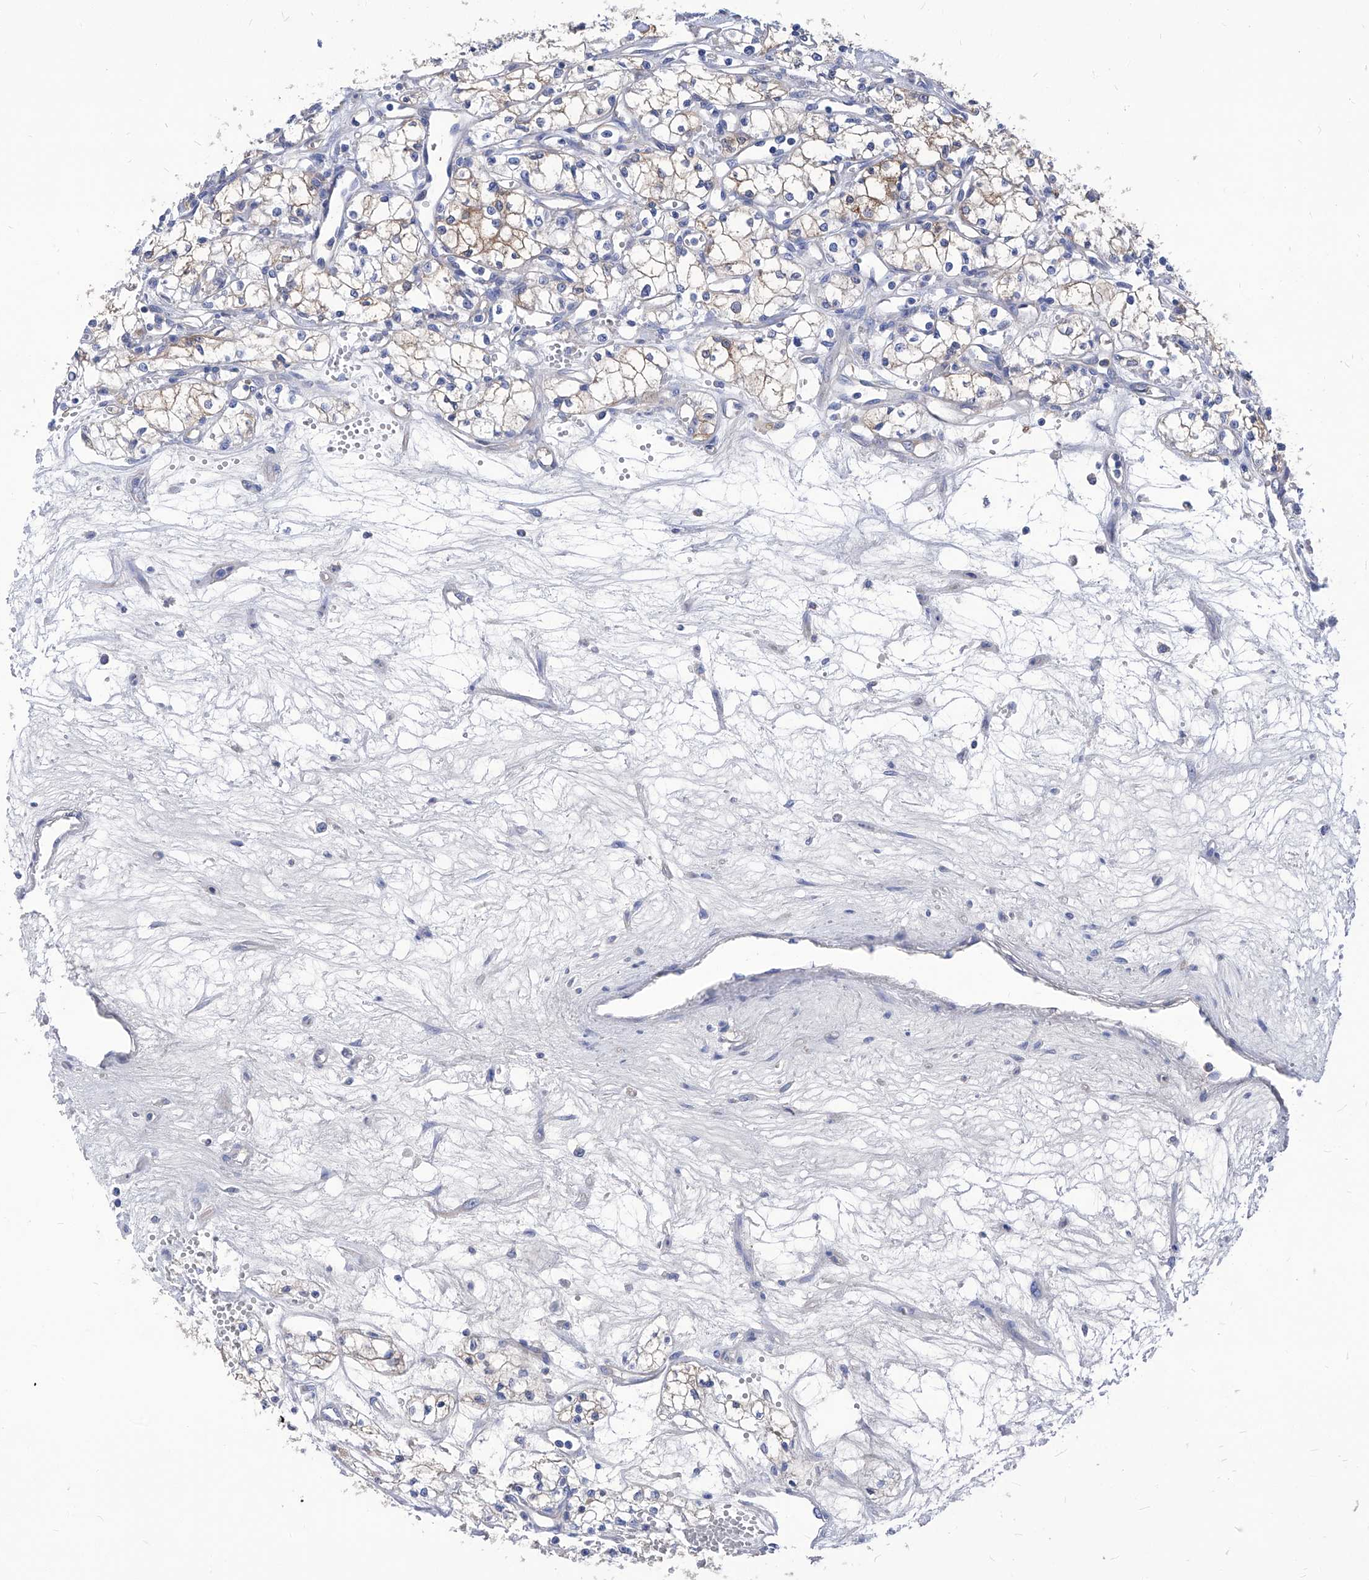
{"staining": {"intensity": "weak", "quantity": "25%-75%", "location": "cytoplasmic/membranous"}, "tissue": "renal cancer", "cell_type": "Tumor cells", "image_type": "cancer", "snomed": [{"axis": "morphology", "description": "Adenocarcinoma, NOS"}, {"axis": "topography", "description": "Kidney"}], "caption": "Human renal adenocarcinoma stained with a protein marker displays weak staining in tumor cells.", "gene": "XPNPEP1", "patient": {"sex": "male", "age": 59}}